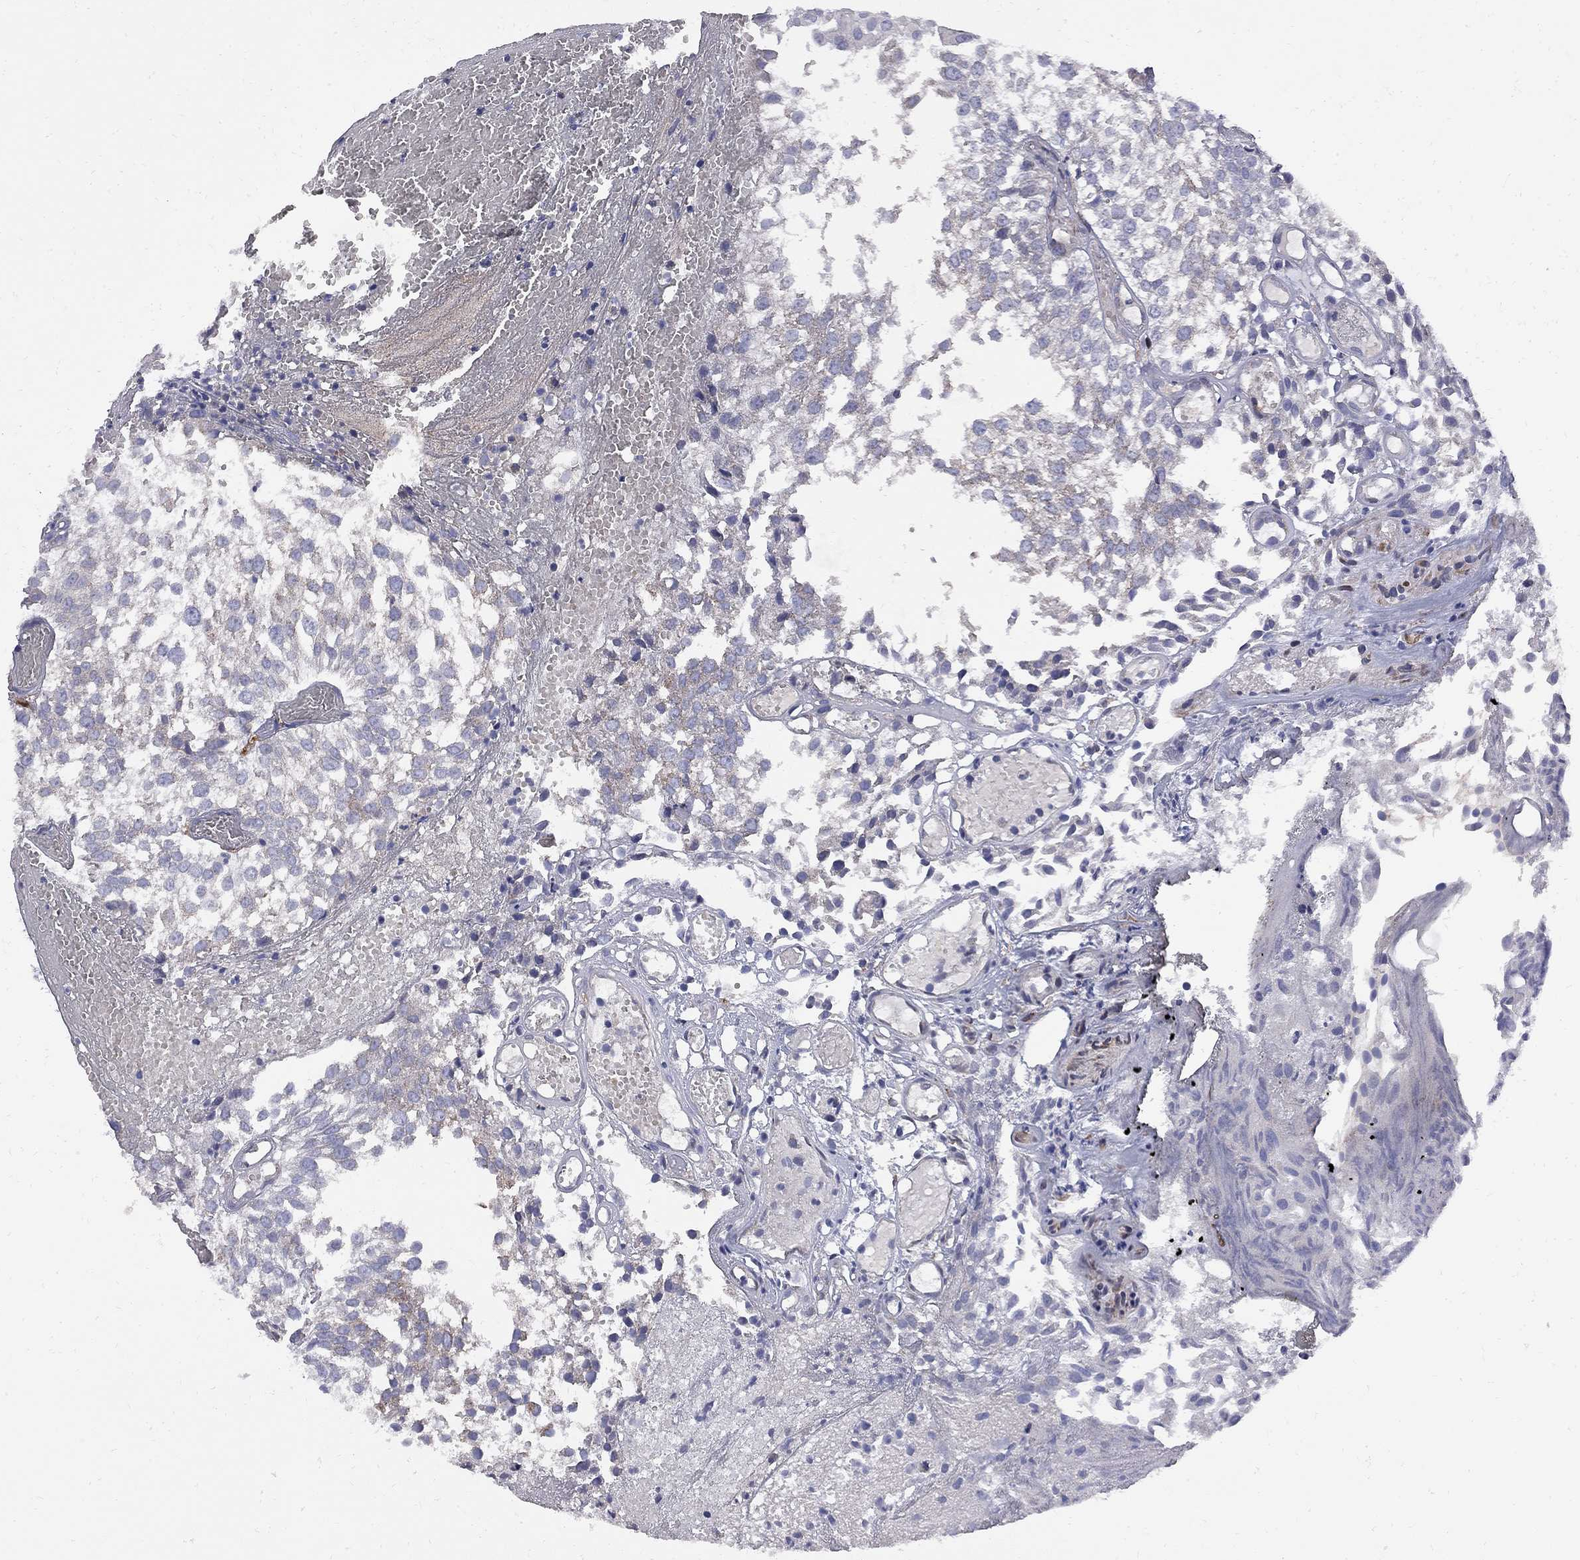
{"staining": {"intensity": "negative", "quantity": "none", "location": "none"}, "tissue": "urothelial cancer", "cell_type": "Tumor cells", "image_type": "cancer", "snomed": [{"axis": "morphology", "description": "Urothelial carcinoma, Low grade"}, {"axis": "topography", "description": "Urinary bladder"}], "caption": "Tumor cells show no significant protein expression in urothelial cancer.", "gene": "MTHFR", "patient": {"sex": "male", "age": 79}}